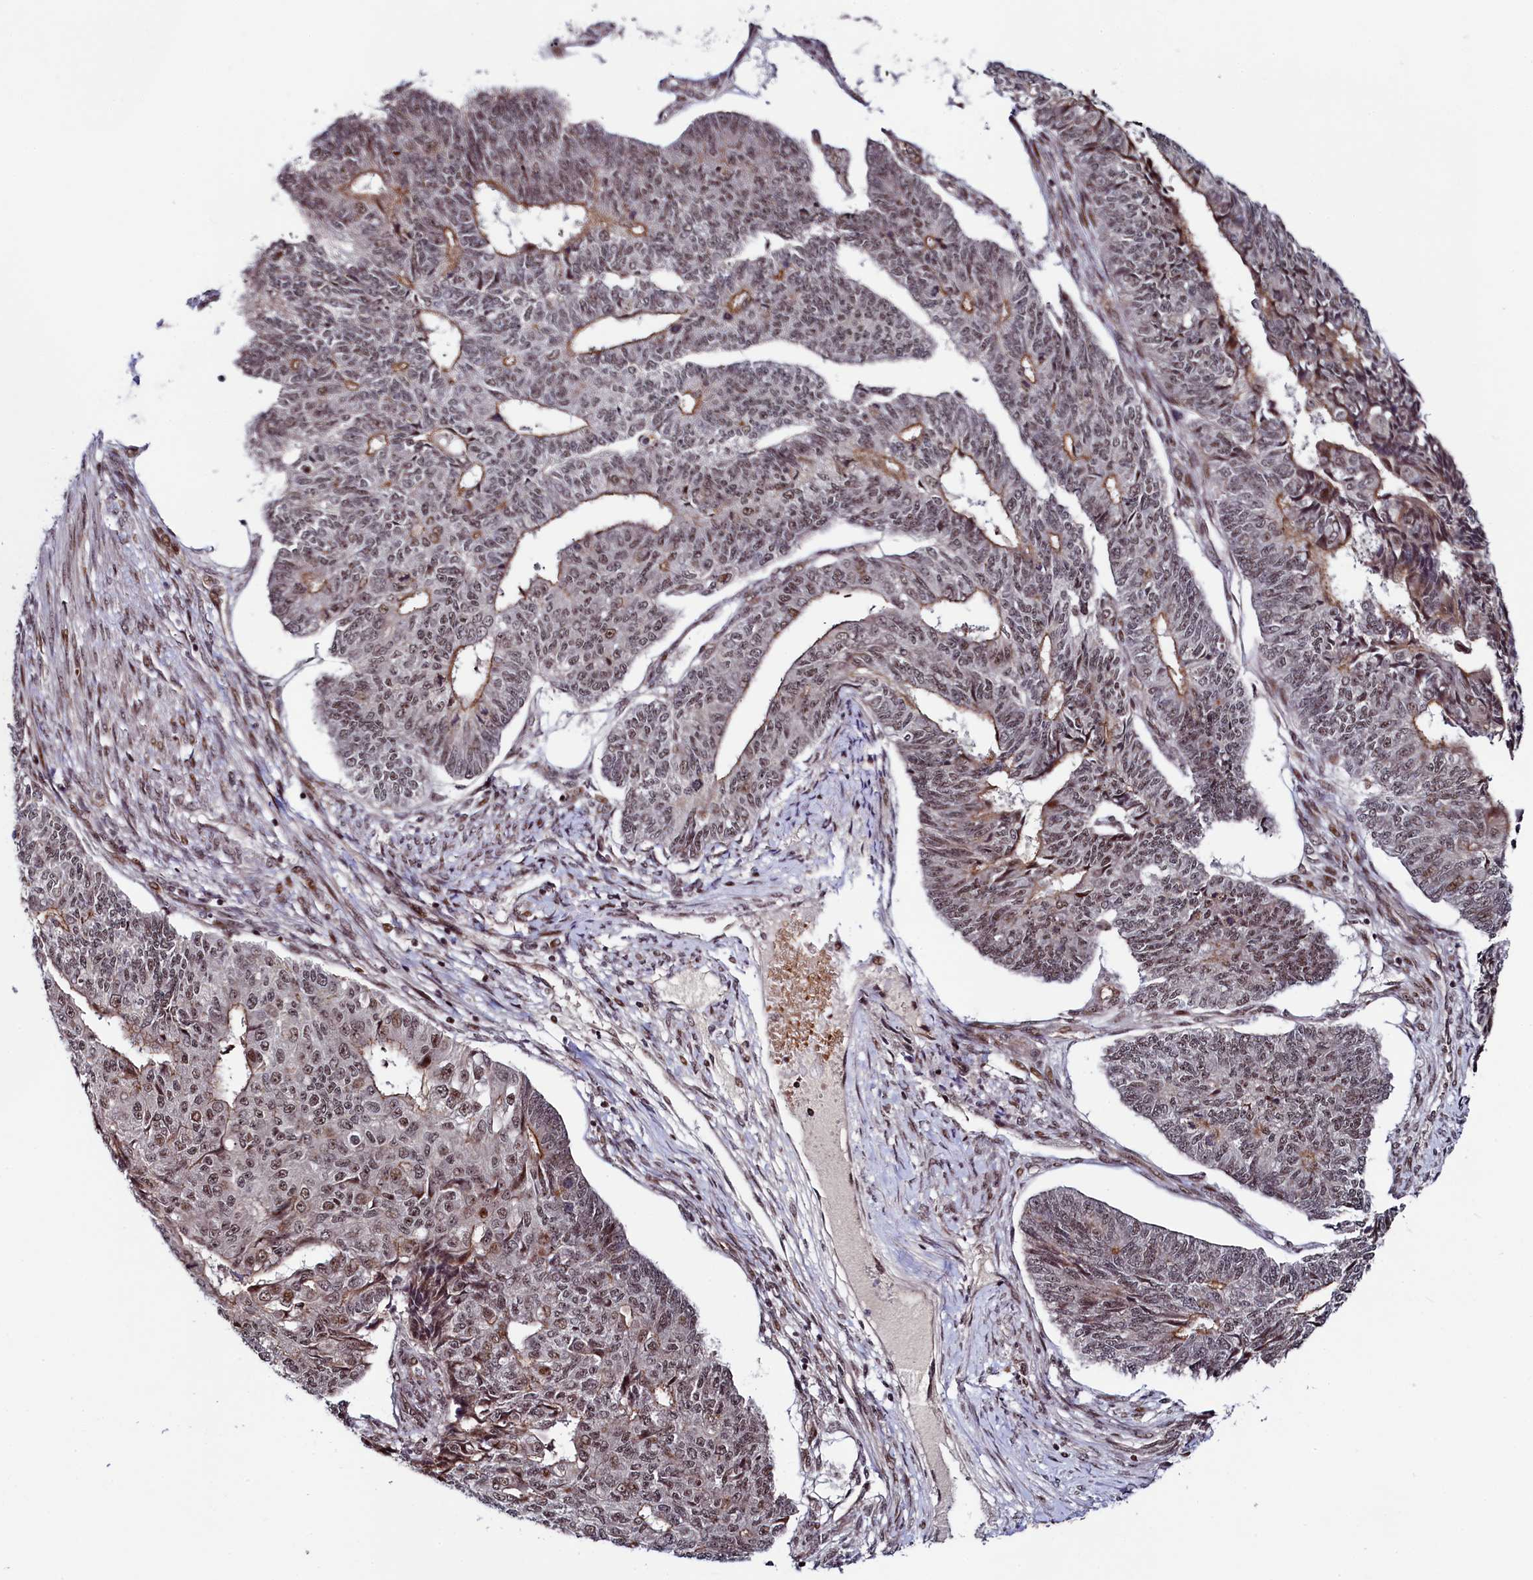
{"staining": {"intensity": "moderate", "quantity": "25%-75%", "location": "cytoplasmic/membranous,nuclear"}, "tissue": "endometrial cancer", "cell_type": "Tumor cells", "image_type": "cancer", "snomed": [{"axis": "morphology", "description": "Adenocarcinoma, NOS"}, {"axis": "topography", "description": "Endometrium"}], "caption": "Human endometrial adenocarcinoma stained with a brown dye reveals moderate cytoplasmic/membranous and nuclear positive staining in approximately 25%-75% of tumor cells.", "gene": "LEO1", "patient": {"sex": "female", "age": 32}}